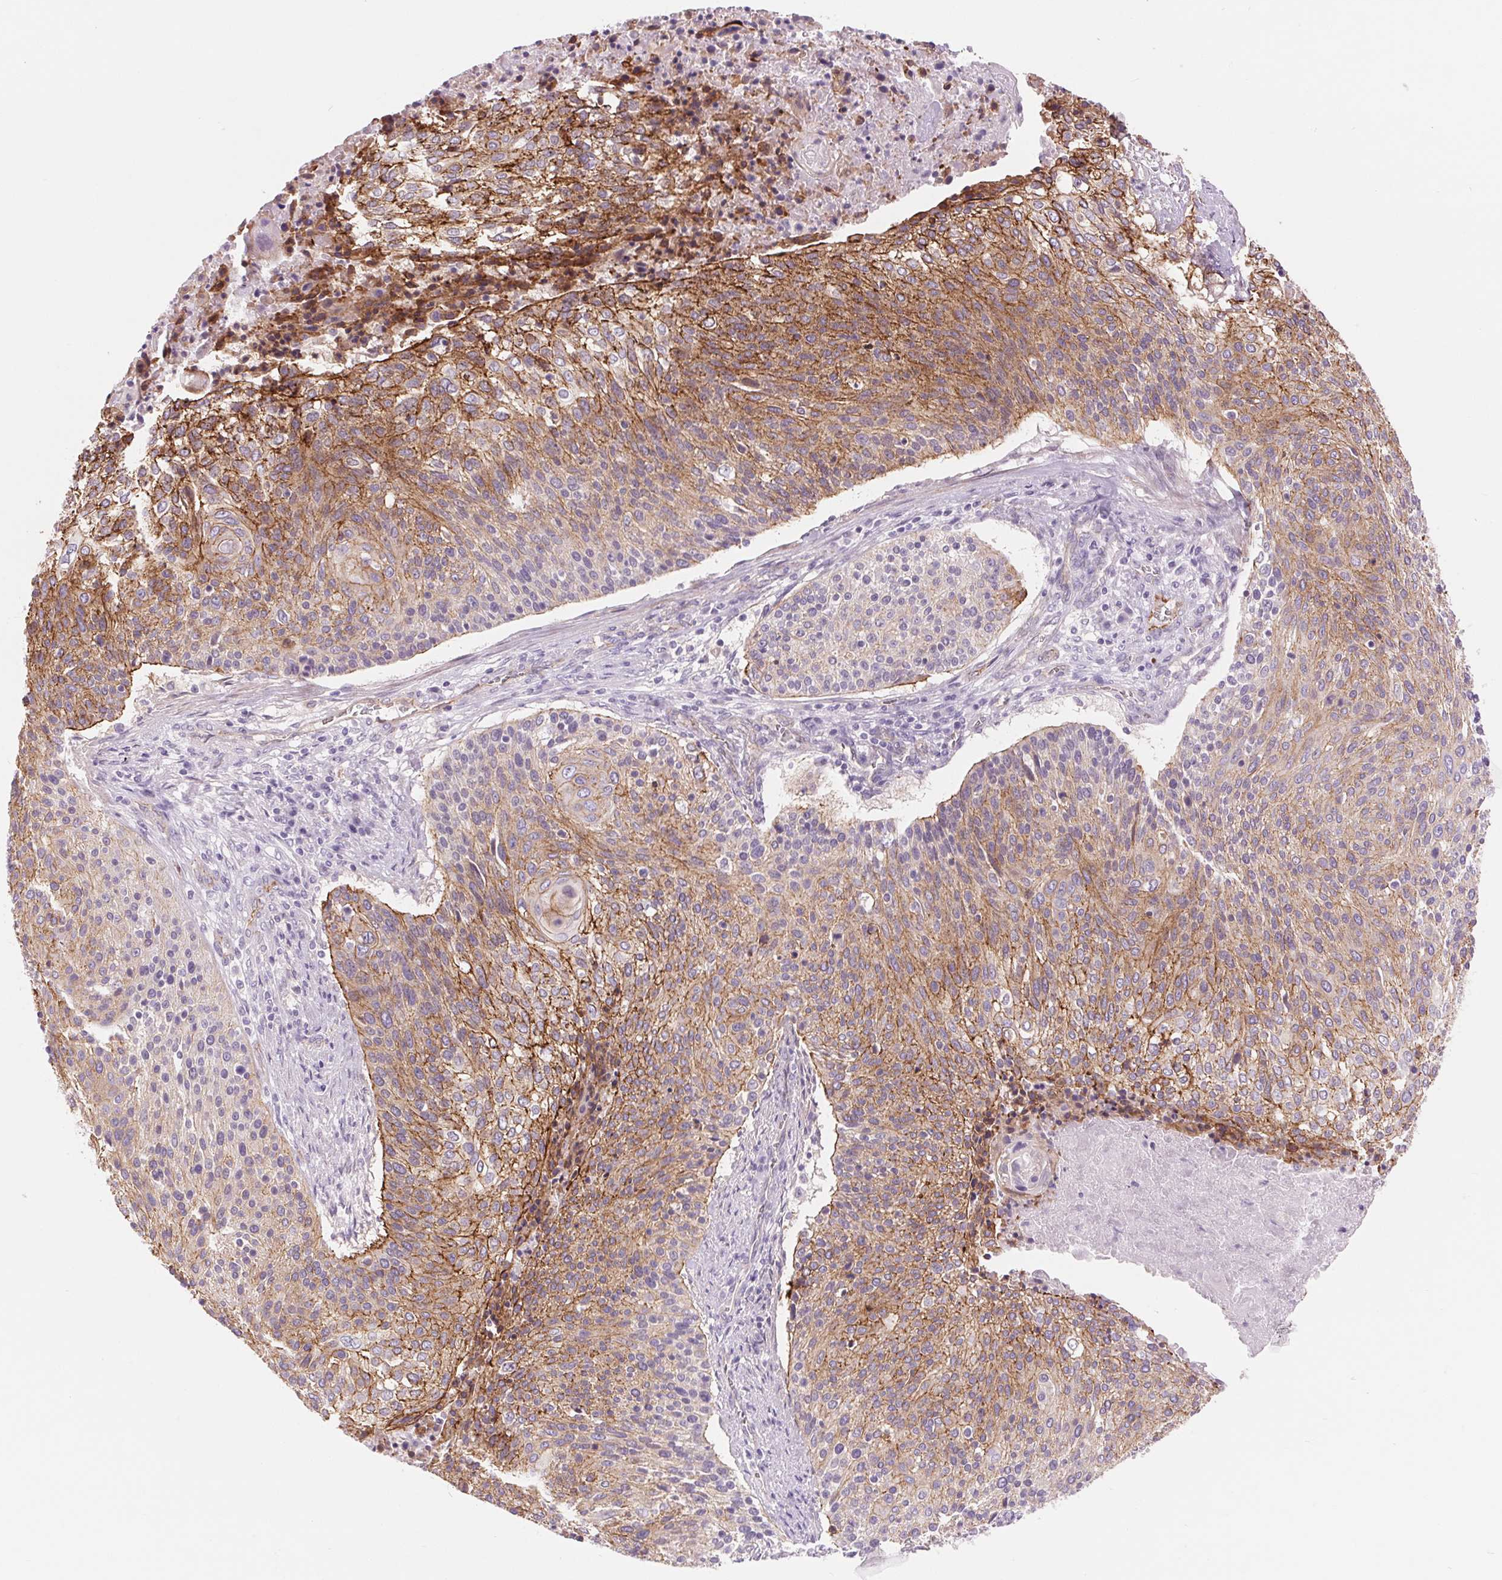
{"staining": {"intensity": "moderate", "quantity": ">75%", "location": "cytoplasmic/membranous"}, "tissue": "cervical cancer", "cell_type": "Tumor cells", "image_type": "cancer", "snomed": [{"axis": "morphology", "description": "Squamous cell carcinoma, NOS"}, {"axis": "topography", "description": "Cervix"}], "caption": "Cervical cancer (squamous cell carcinoma) tissue displays moderate cytoplasmic/membranous staining in approximately >75% of tumor cells The protein of interest is stained brown, and the nuclei are stained in blue (DAB IHC with brightfield microscopy, high magnification).", "gene": "DIXDC1", "patient": {"sex": "female", "age": 31}}